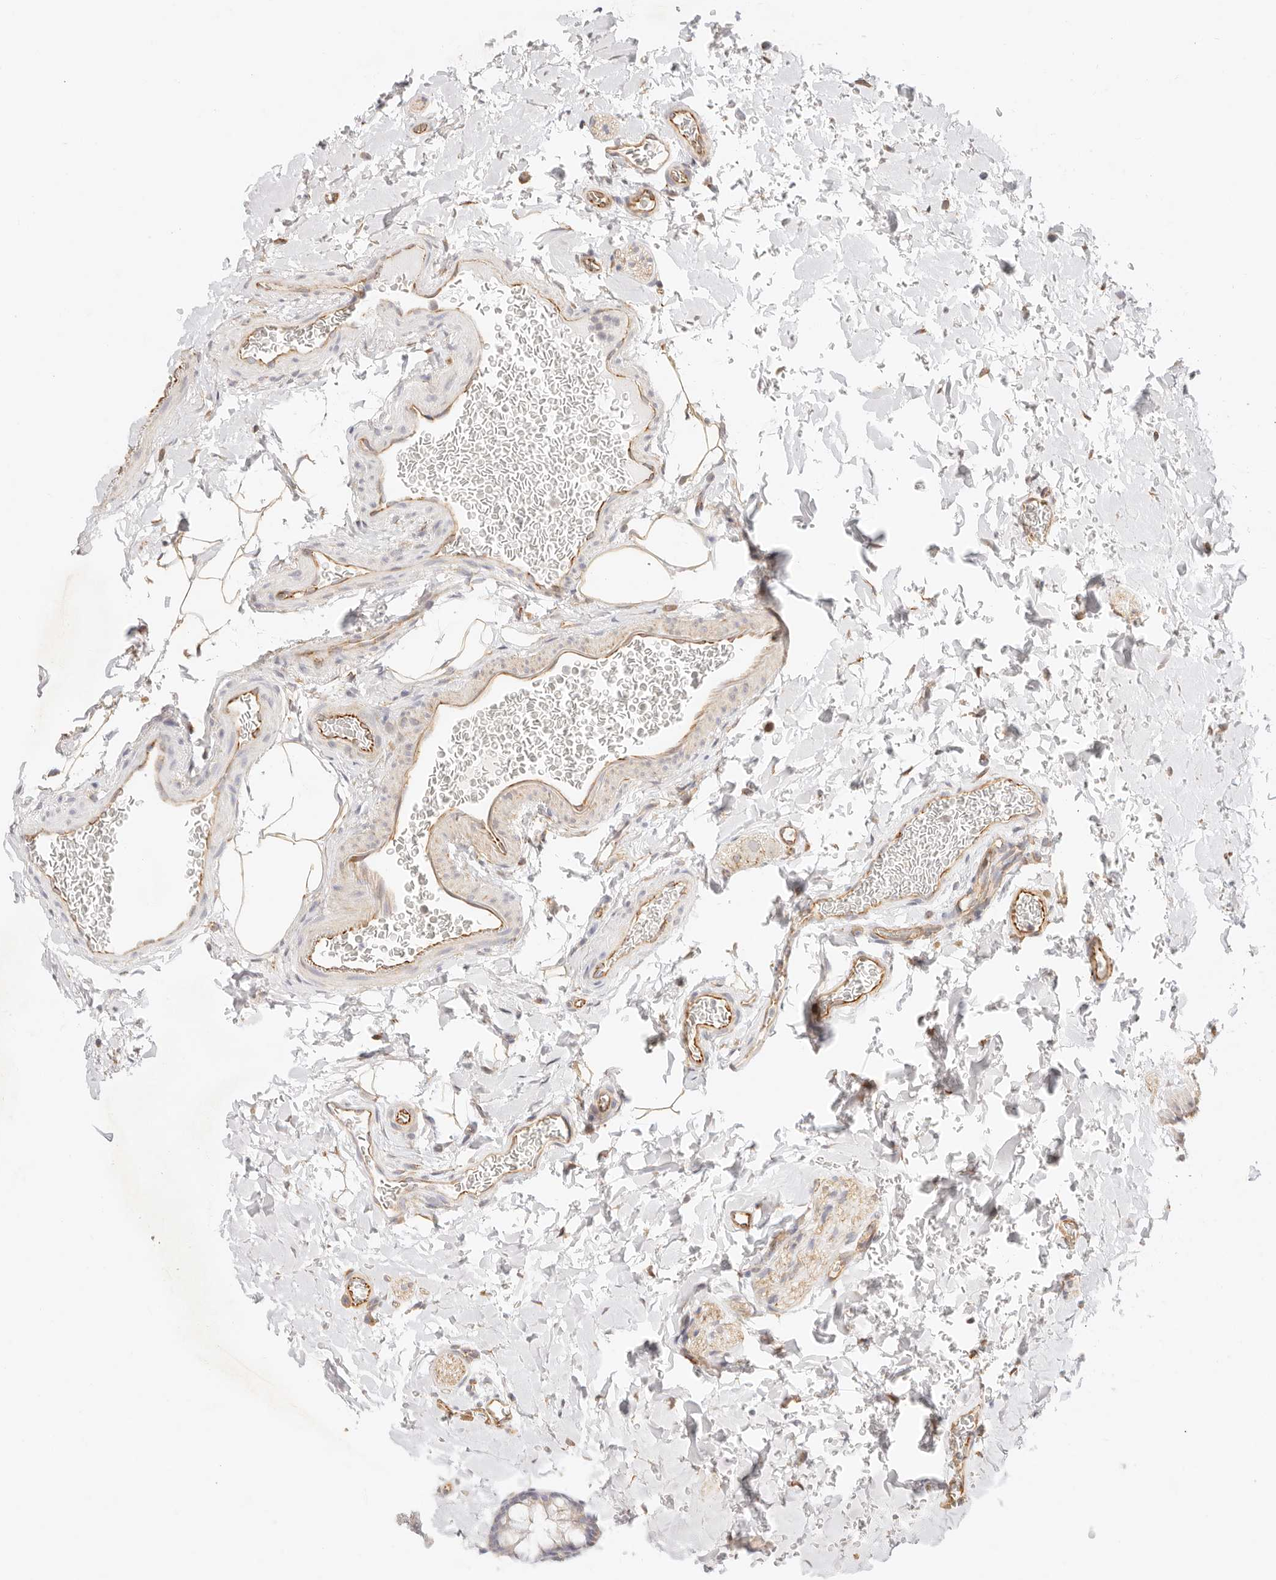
{"staining": {"intensity": "moderate", "quantity": ">75%", "location": "cytoplasmic/membranous"}, "tissue": "colon", "cell_type": "Endothelial cells", "image_type": "normal", "snomed": [{"axis": "morphology", "description": "Normal tissue, NOS"}, {"axis": "topography", "description": "Colon"}], "caption": "A high-resolution micrograph shows IHC staining of normal colon, which shows moderate cytoplasmic/membranous staining in about >75% of endothelial cells. Using DAB (3,3'-diaminobenzidine) (brown) and hematoxylin (blue) stains, captured at high magnification using brightfield microscopy.", "gene": "ZC3H11A", "patient": {"sex": "female", "age": 62}}